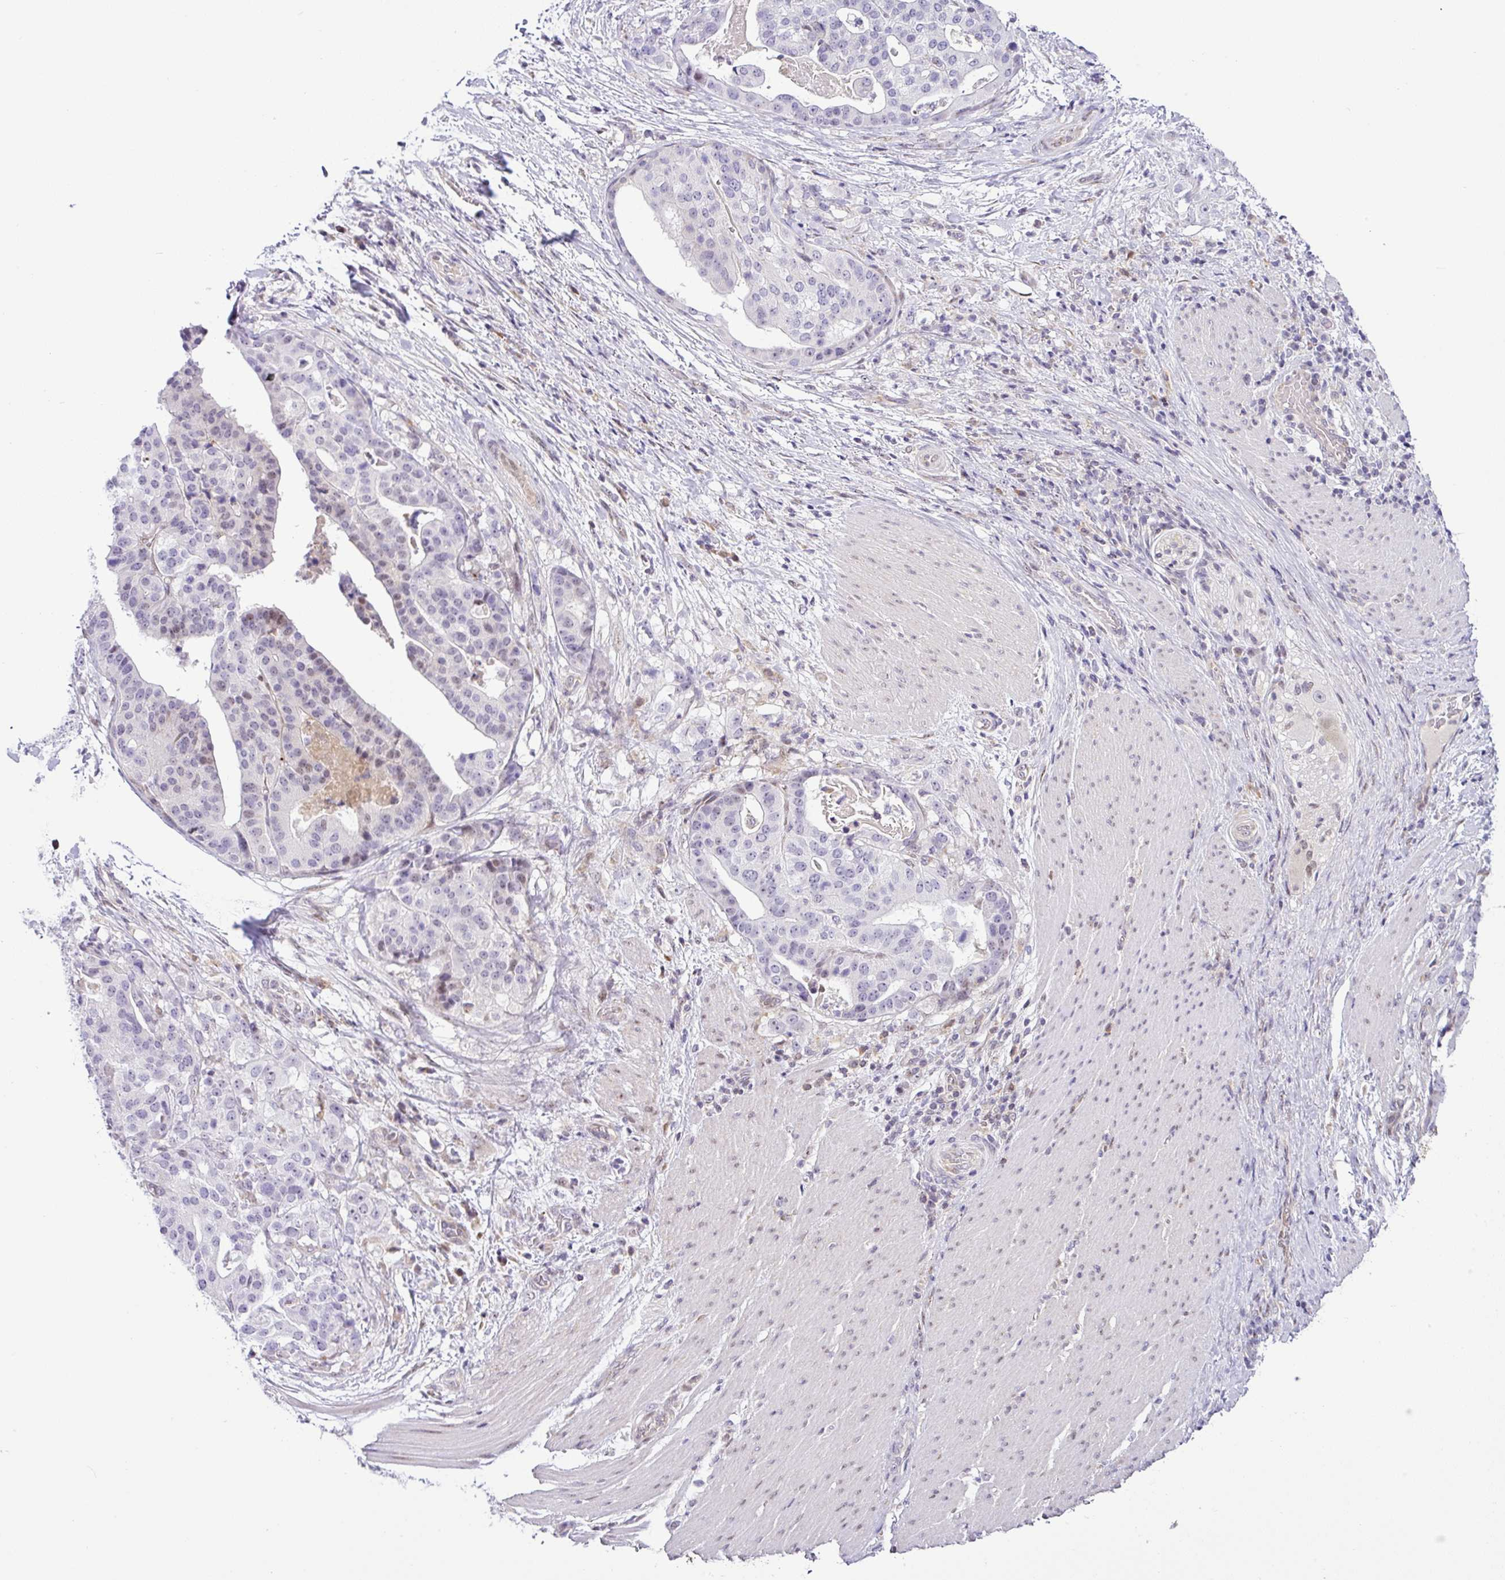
{"staining": {"intensity": "negative", "quantity": "none", "location": "none"}, "tissue": "stomach cancer", "cell_type": "Tumor cells", "image_type": "cancer", "snomed": [{"axis": "morphology", "description": "Adenocarcinoma, NOS"}, {"axis": "topography", "description": "Stomach"}], "caption": "There is no significant expression in tumor cells of stomach cancer (adenocarcinoma).", "gene": "NDUFB2", "patient": {"sex": "male", "age": 48}}